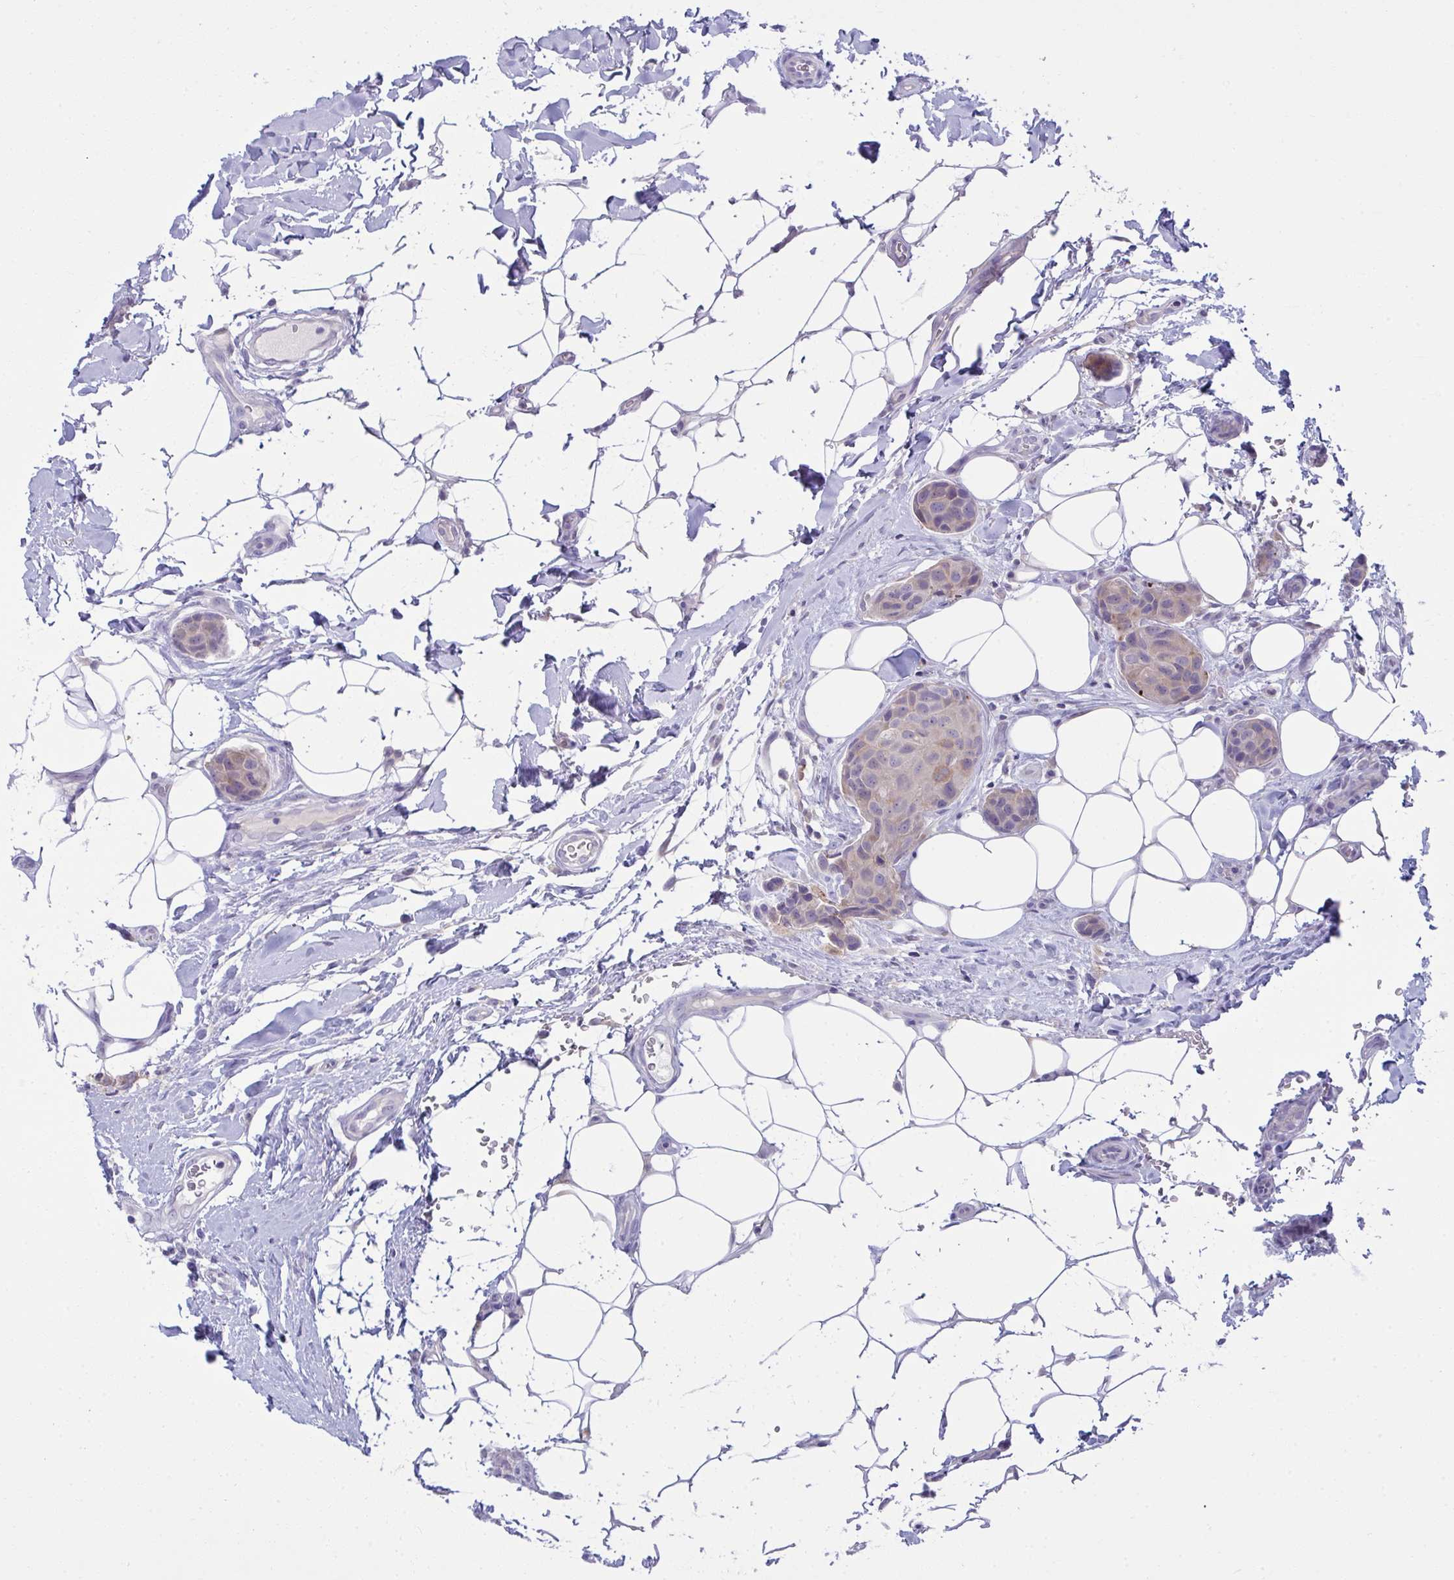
{"staining": {"intensity": "weak", "quantity": "<25%", "location": "cytoplasmic/membranous"}, "tissue": "breast cancer", "cell_type": "Tumor cells", "image_type": "cancer", "snomed": [{"axis": "morphology", "description": "Duct carcinoma"}, {"axis": "topography", "description": "Breast"}, {"axis": "topography", "description": "Lymph node"}], "caption": "This is an IHC image of human breast cancer (infiltrating ductal carcinoma). There is no expression in tumor cells.", "gene": "RGPD5", "patient": {"sex": "female", "age": 80}}